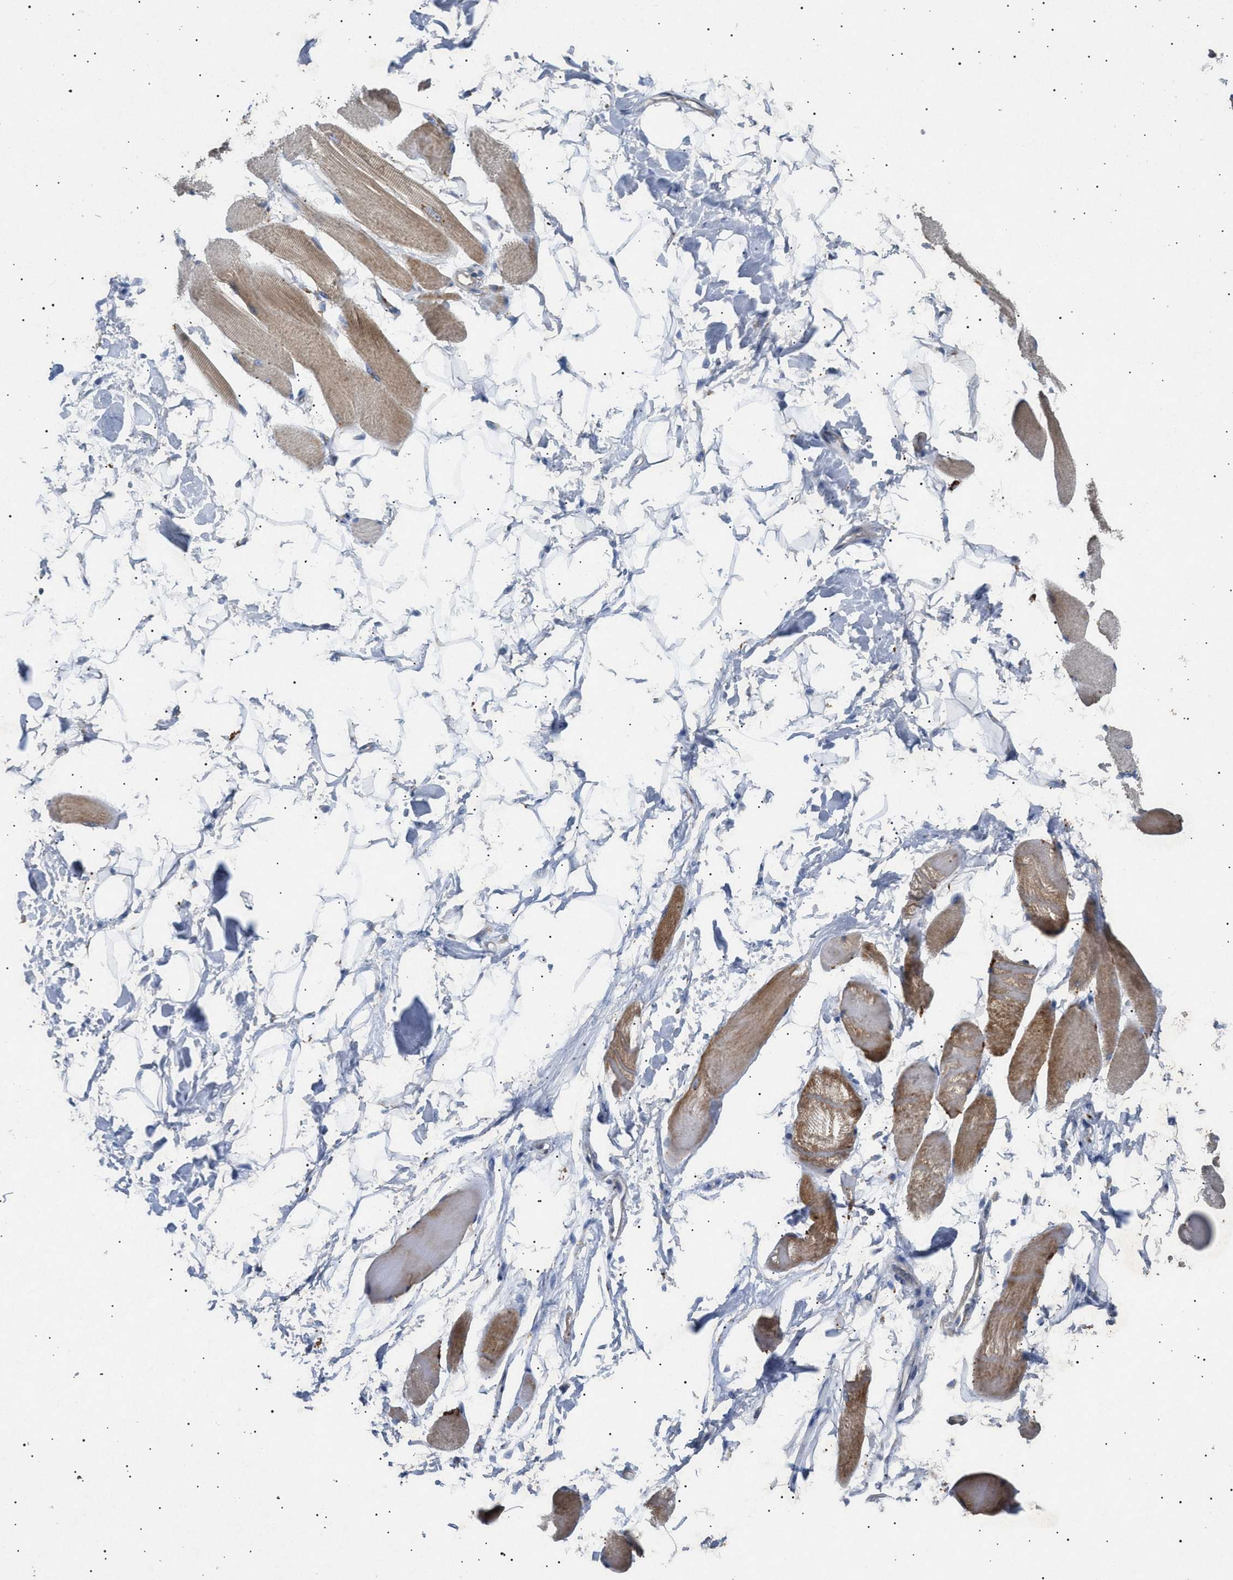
{"staining": {"intensity": "moderate", "quantity": ">75%", "location": "cytoplasmic/membranous"}, "tissue": "skeletal muscle", "cell_type": "Myocytes", "image_type": "normal", "snomed": [{"axis": "morphology", "description": "Normal tissue, NOS"}, {"axis": "topography", "description": "Skeletal muscle"}, {"axis": "topography", "description": "Peripheral nerve tissue"}], "caption": "Immunohistochemical staining of benign skeletal muscle demonstrates >75% levels of moderate cytoplasmic/membranous protein positivity in about >75% of myocytes. (Stains: DAB in brown, nuclei in blue, Microscopy: brightfield microscopy at high magnification).", "gene": "SIRT5", "patient": {"sex": "female", "age": 84}}